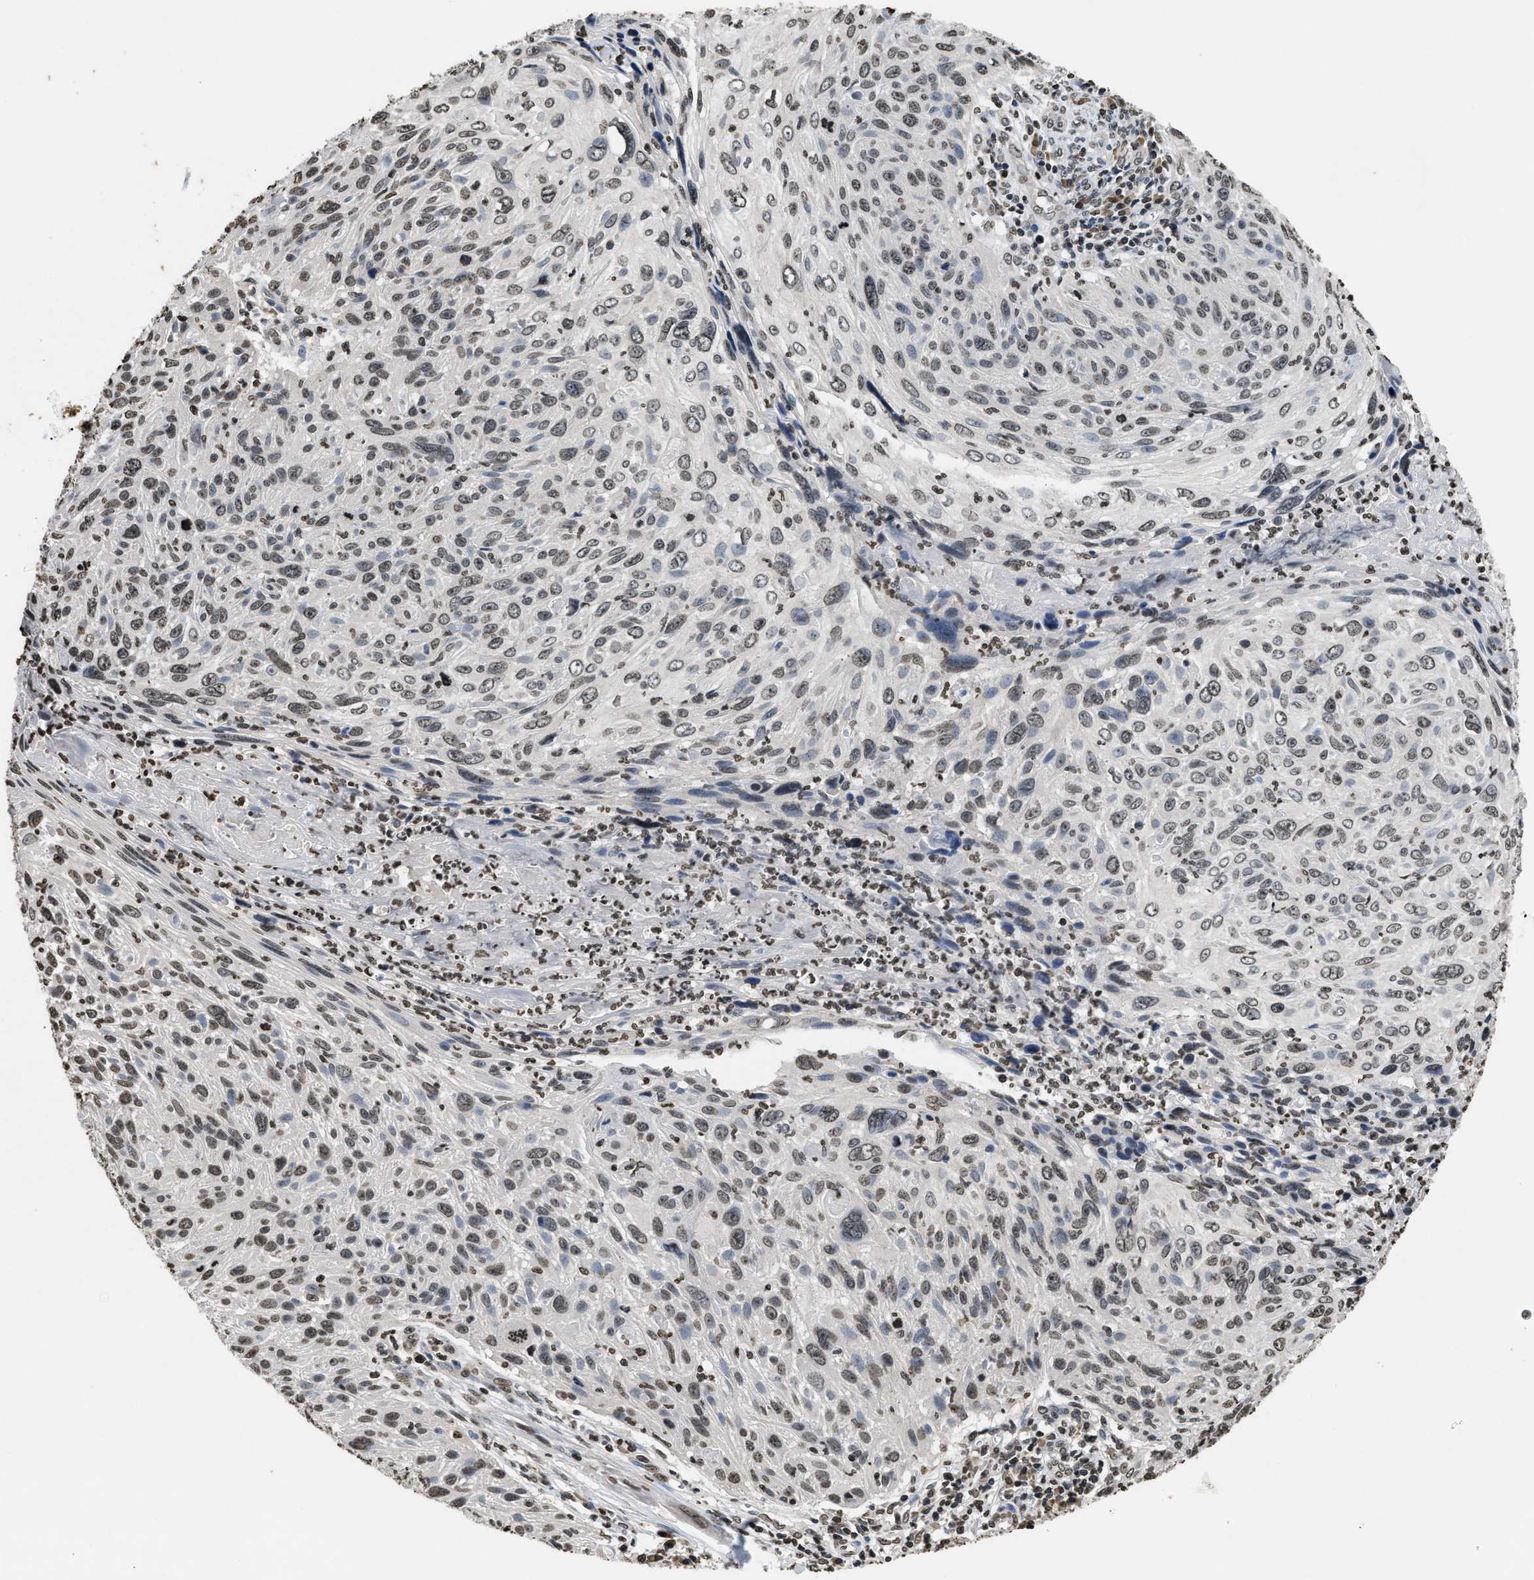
{"staining": {"intensity": "weak", "quantity": "25%-75%", "location": "nuclear"}, "tissue": "cervical cancer", "cell_type": "Tumor cells", "image_type": "cancer", "snomed": [{"axis": "morphology", "description": "Squamous cell carcinoma, NOS"}, {"axis": "topography", "description": "Cervix"}], "caption": "About 25%-75% of tumor cells in human cervical cancer exhibit weak nuclear protein positivity as visualized by brown immunohistochemical staining.", "gene": "DNASE1L3", "patient": {"sex": "female", "age": 51}}